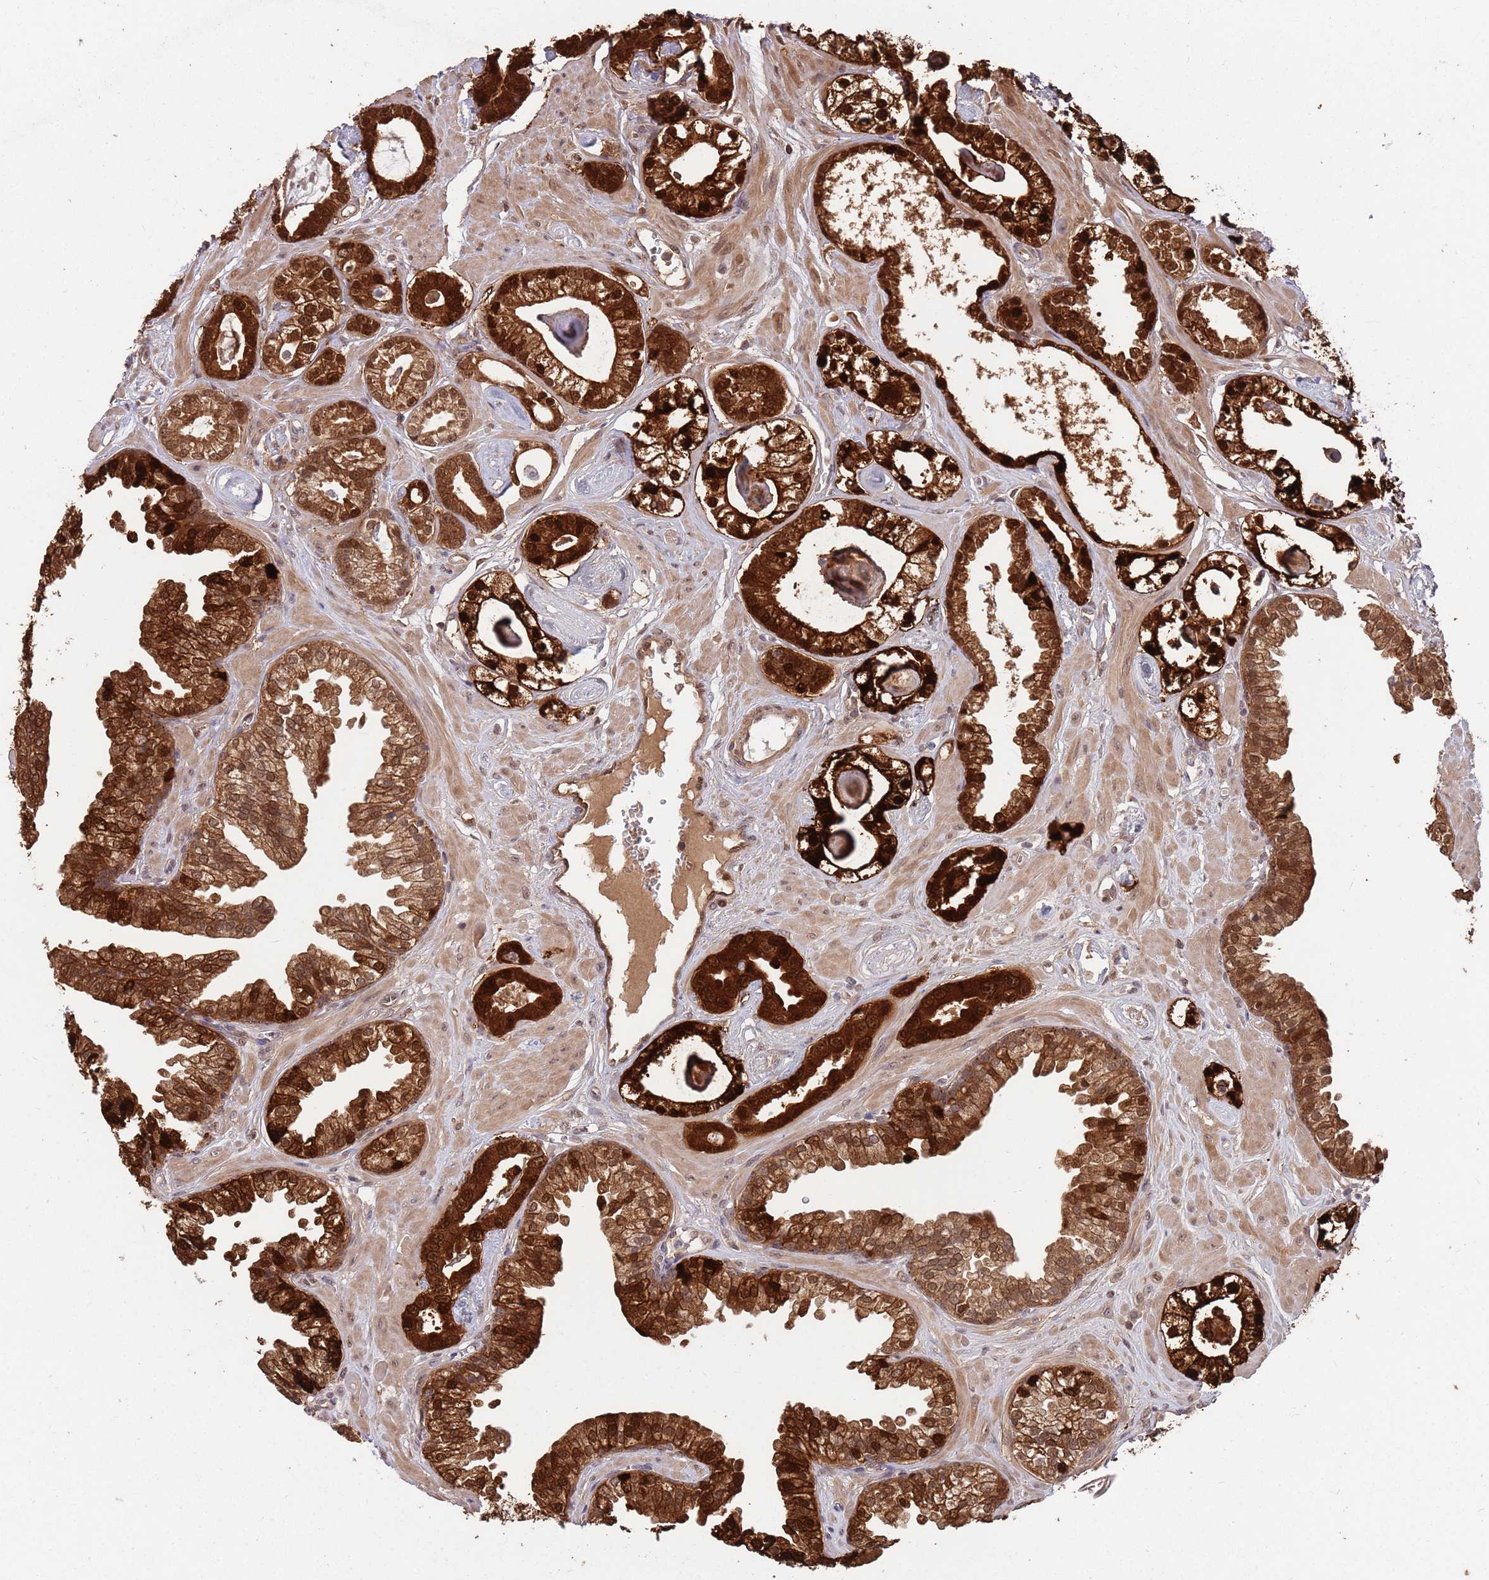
{"staining": {"intensity": "strong", "quantity": ">75%", "location": "cytoplasmic/membranous,nuclear"}, "tissue": "prostate cancer", "cell_type": "Tumor cells", "image_type": "cancer", "snomed": [{"axis": "morphology", "description": "Adenocarcinoma, Low grade"}, {"axis": "topography", "description": "Prostate"}], "caption": "Adenocarcinoma (low-grade) (prostate) stained with a brown dye reveals strong cytoplasmic/membranous and nuclear positive staining in approximately >75% of tumor cells.", "gene": "SALL1", "patient": {"sex": "male", "age": 60}}